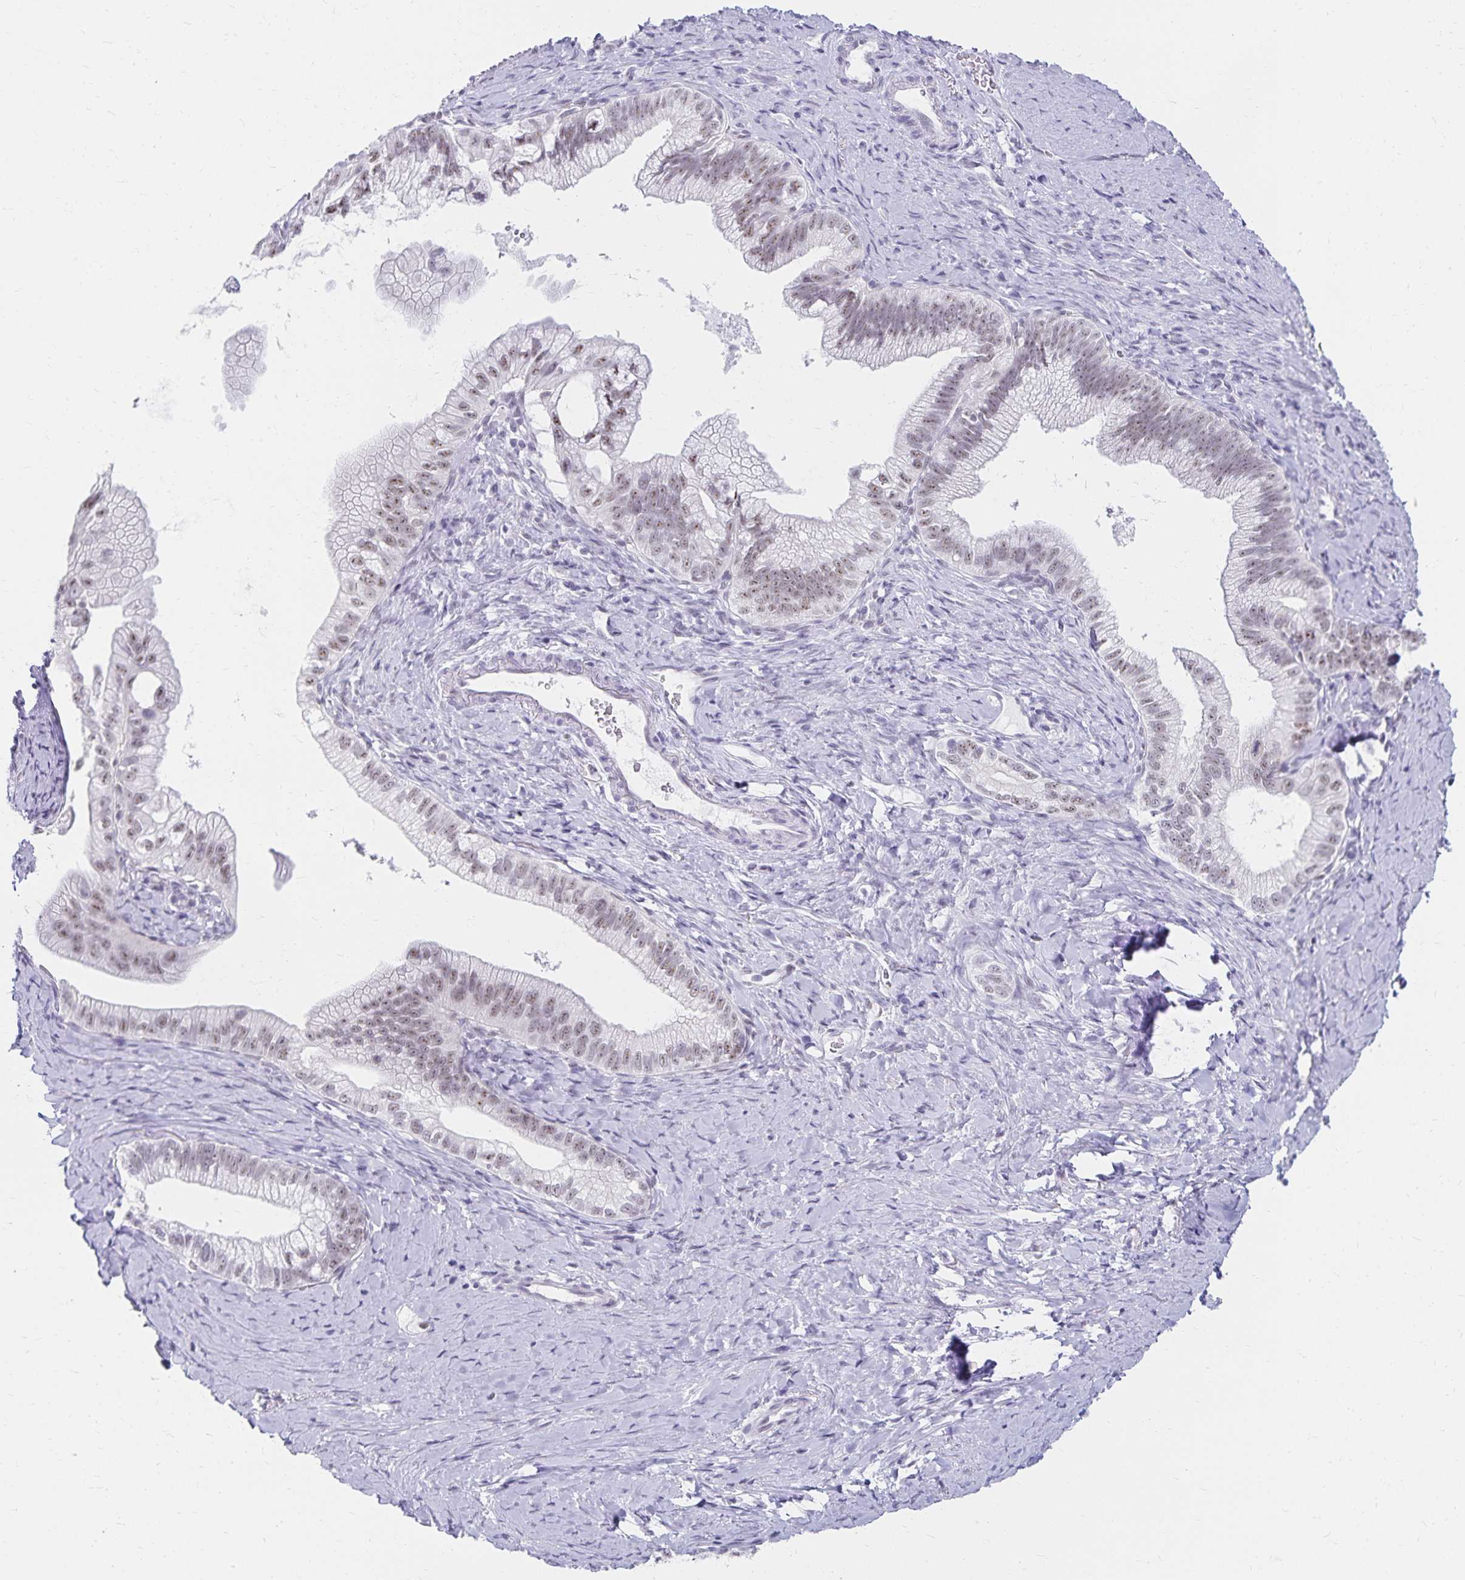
{"staining": {"intensity": "weak", "quantity": ">75%", "location": "nuclear"}, "tissue": "pancreatic cancer", "cell_type": "Tumor cells", "image_type": "cancer", "snomed": [{"axis": "morphology", "description": "Adenocarcinoma, NOS"}, {"axis": "topography", "description": "Pancreas"}], "caption": "Weak nuclear protein staining is identified in about >75% of tumor cells in pancreatic cancer. The protein is shown in brown color, while the nuclei are stained blue.", "gene": "C20orf85", "patient": {"sex": "male", "age": 70}}